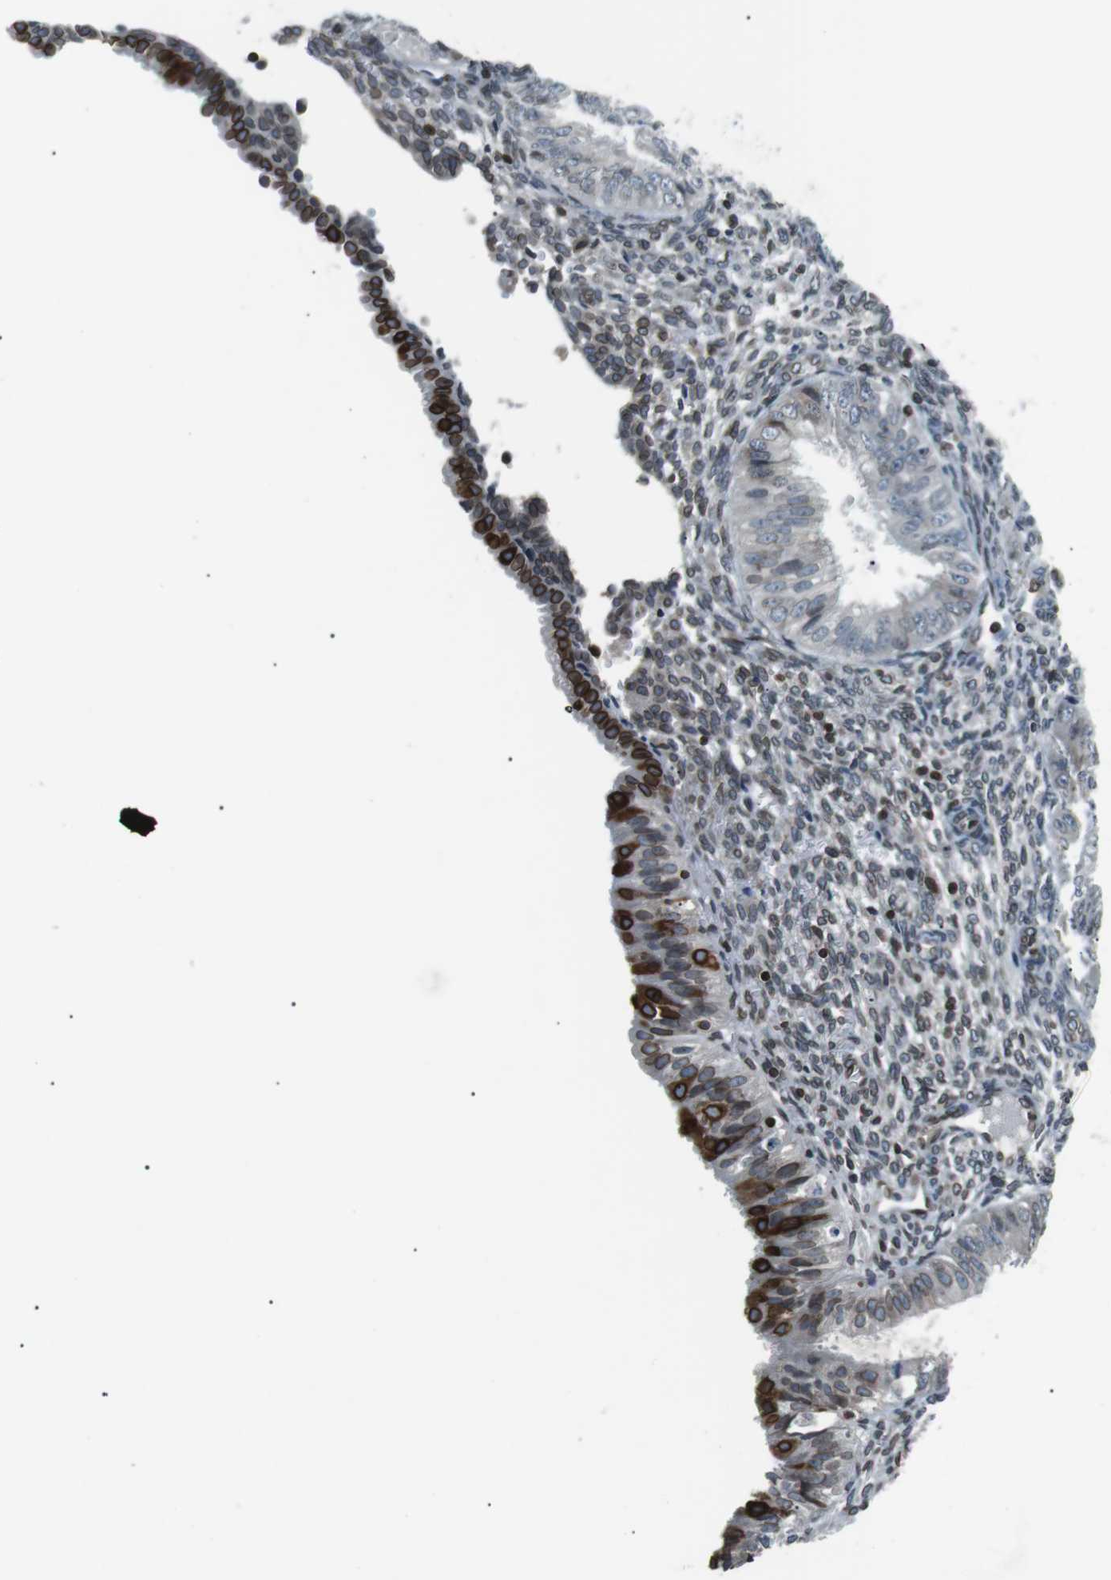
{"staining": {"intensity": "negative", "quantity": "none", "location": "none"}, "tissue": "endometrial cancer", "cell_type": "Tumor cells", "image_type": "cancer", "snomed": [{"axis": "morphology", "description": "Normal tissue, NOS"}, {"axis": "morphology", "description": "Adenocarcinoma, NOS"}, {"axis": "topography", "description": "Endometrium"}], "caption": "A high-resolution micrograph shows IHC staining of endometrial cancer (adenocarcinoma), which reveals no significant staining in tumor cells.", "gene": "TMX4", "patient": {"sex": "female", "age": 53}}